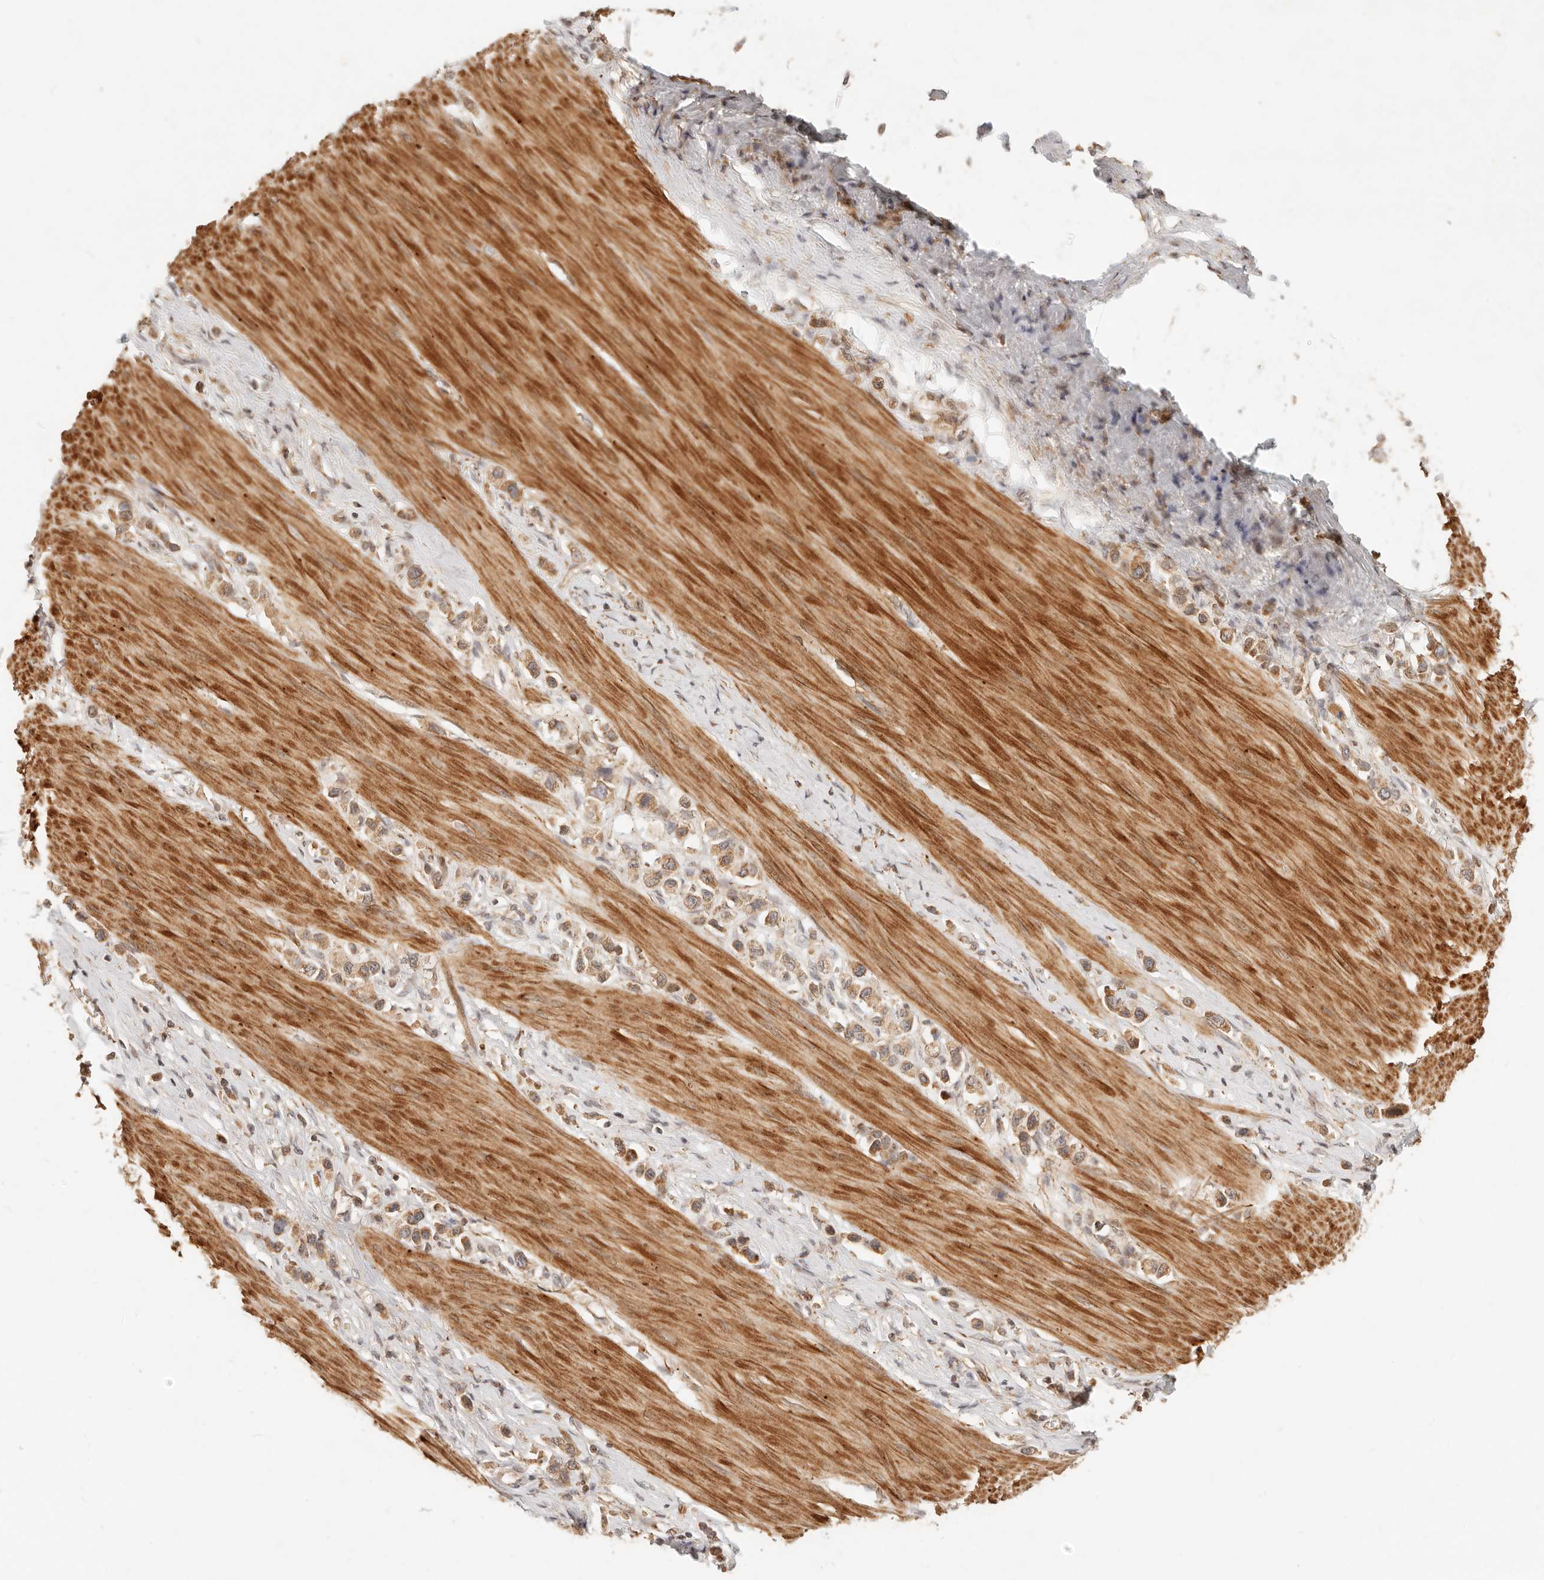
{"staining": {"intensity": "moderate", "quantity": ">75%", "location": "cytoplasmic/membranous"}, "tissue": "stomach cancer", "cell_type": "Tumor cells", "image_type": "cancer", "snomed": [{"axis": "morphology", "description": "Adenocarcinoma, NOS"}, {"axis": "topography", "description": "Stomach"}], "caption": "A brown stain highlights moderate cytoplasmic/membranous expression of a protein in adenocarcinoma (stomach) tumor cells. (IHC, brightfield microscopy, high magnification).", "gene": "TIMM17A", "patient": {"sex": "female", "age": 65}}